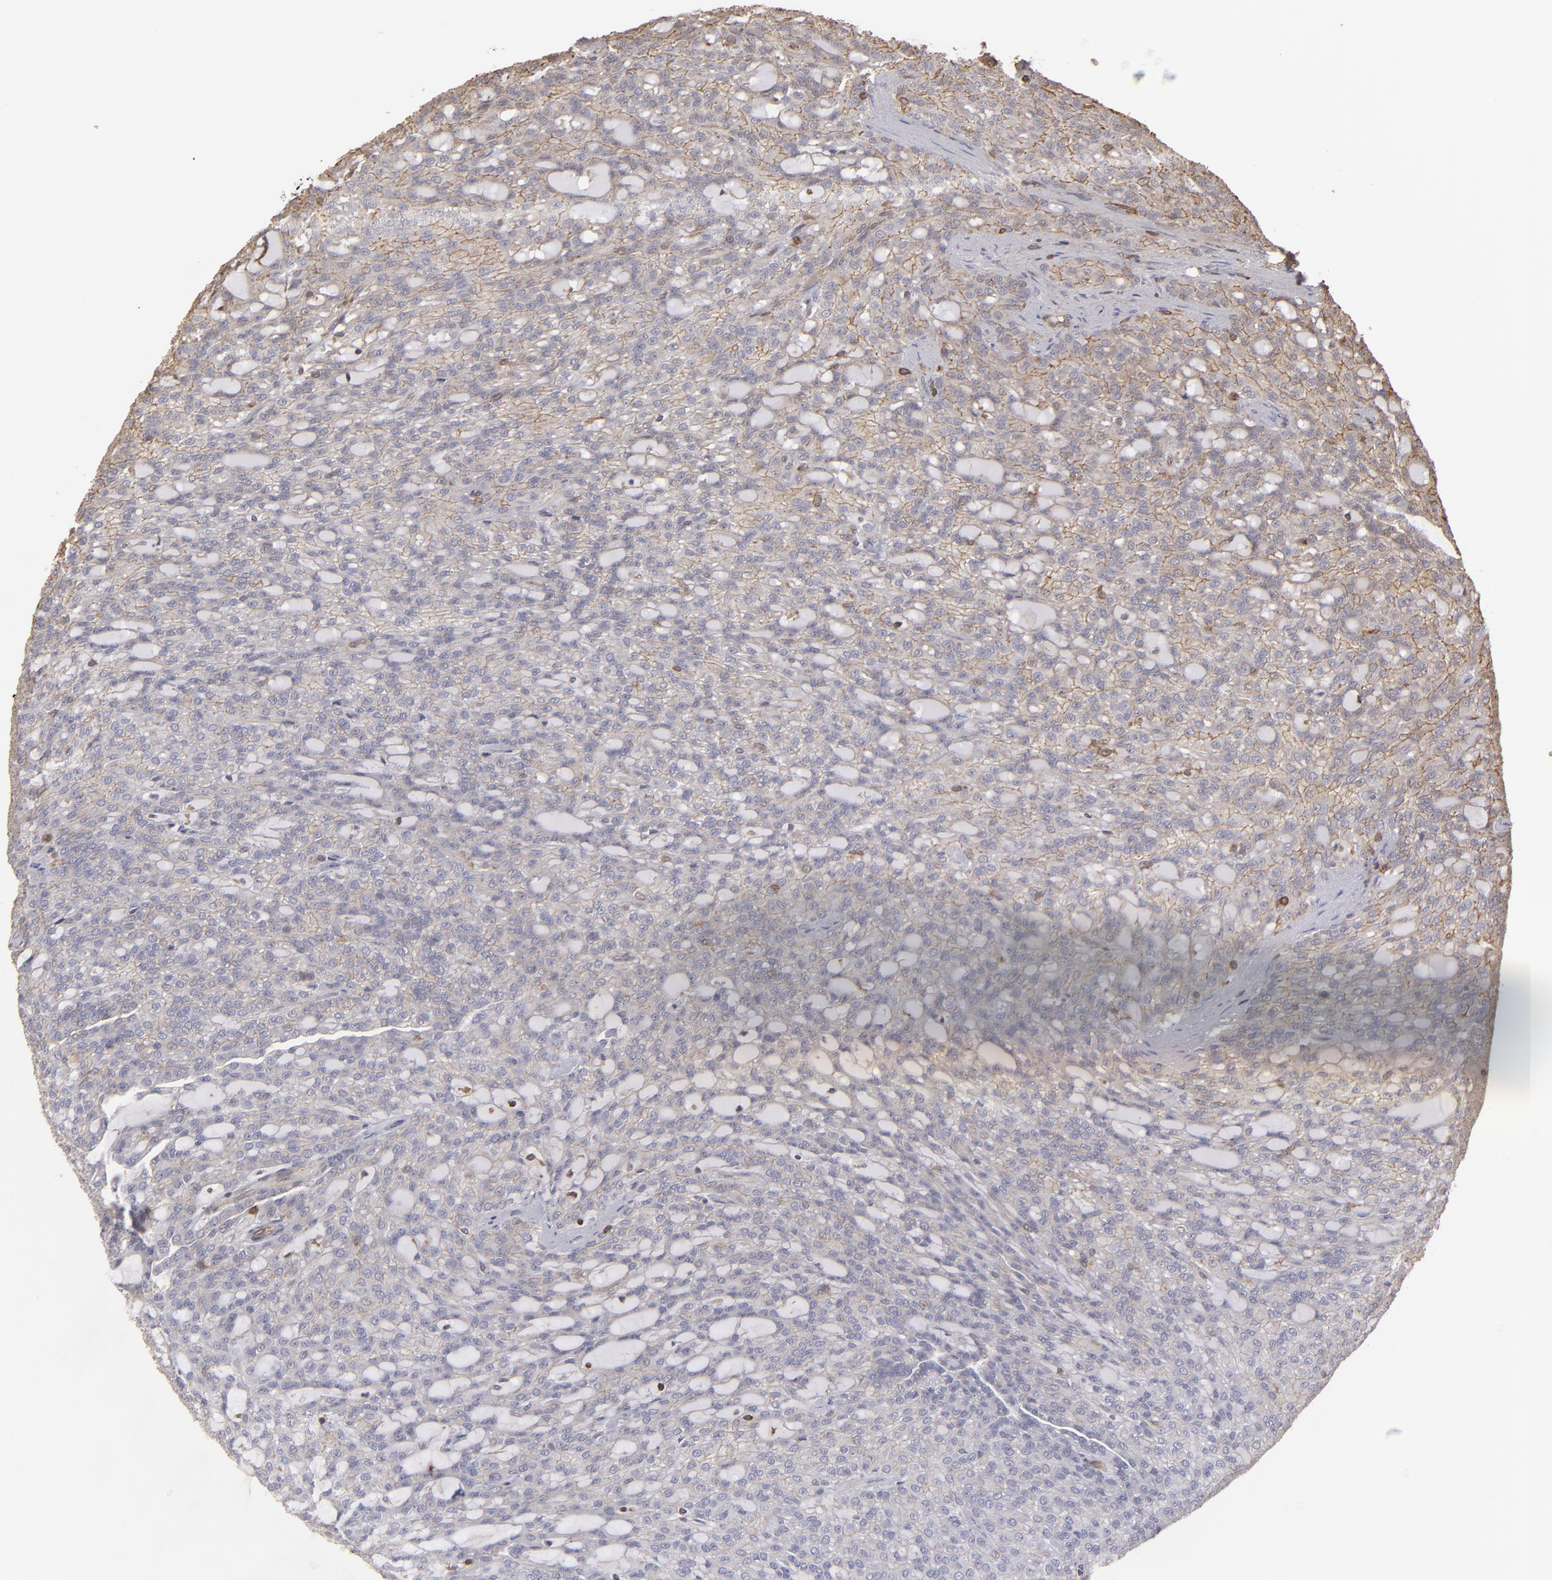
{"staining": {"intensity": "weak", "quantity": ">75%", "location": "cytoplasmic/membranous"}, "tissue": "renal cancer", "cell_type": "Tumor cells", "image_type": "cancer", "snomed": [{"axis": "morphology", "description": "Adenocarcinoma, NOS"}, {"axis": "topography", "description": "Kidney"}], "caption": "IHC (DAB (3,3'-diaminobenzidine)) staining of human renal adenocarcinoma demonstrates weak cytoplasmic/membranous protein staining in about >75% of tumor cells.", "gene": "ACTB", "patient": {"sex": "male", "age": 63}}